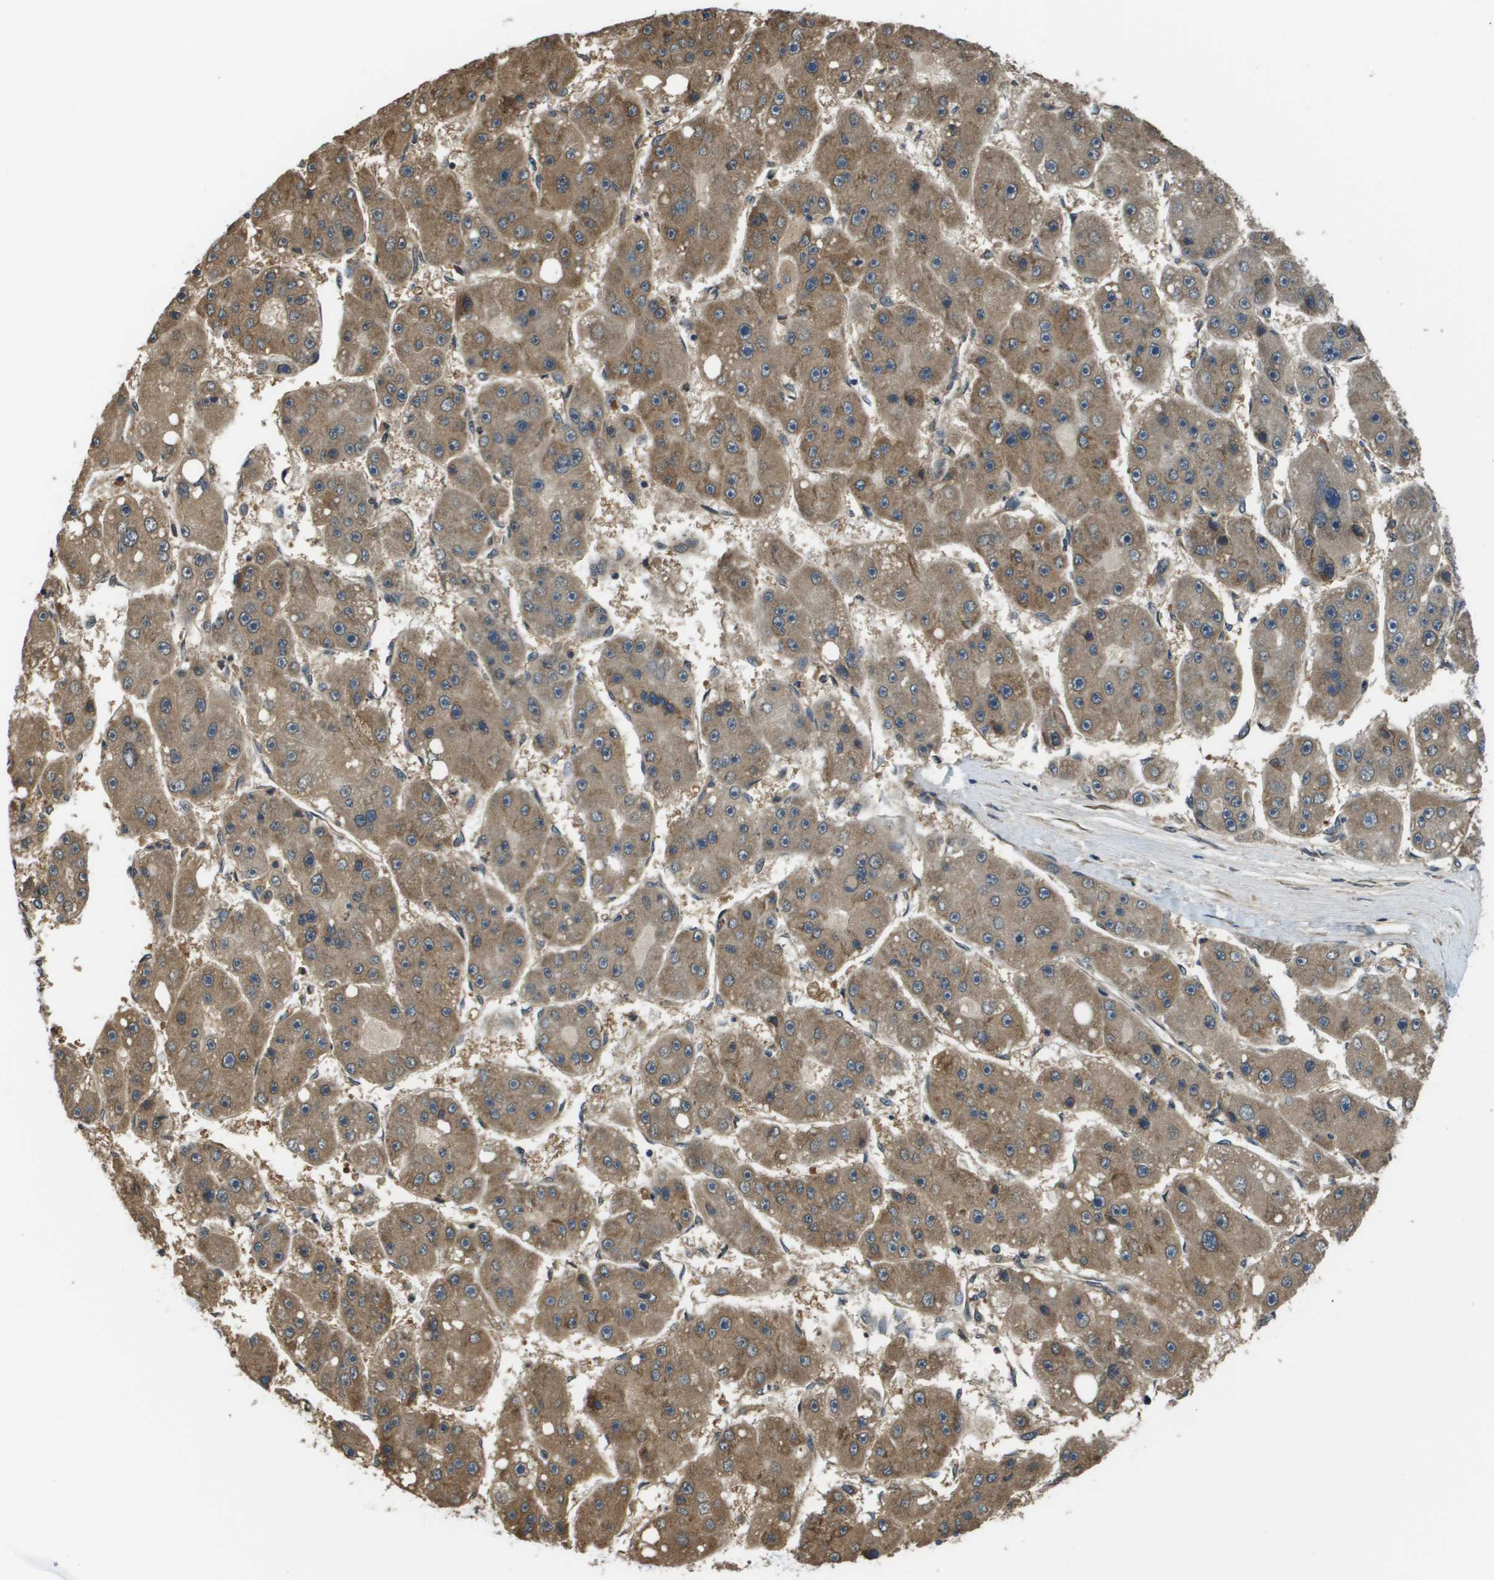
{"staining": {"intensity": "moderate", "quantity": ">75%", "location": "cytoplasmic/membranous"}, "tissue": "liver cancer", "cell_type": "Tumor cells", "image_type": "cancer", "snomed": [{"axis": "morphology", "description": "Carcinoma, Hepatocellular, NOS"}, {"axis": "topography", "description": "Liver"}], "caption": "Immunohistochemistry (IHC) image of human liver hepatocellular carcinoma stained for a protein (brown), which reveals medium levels of moderate cytoplasmic/membranous positivity in approximately >75% of tumor cells.", "gene": "SEC62", "patient": {"sex": "female", "age": 61}}